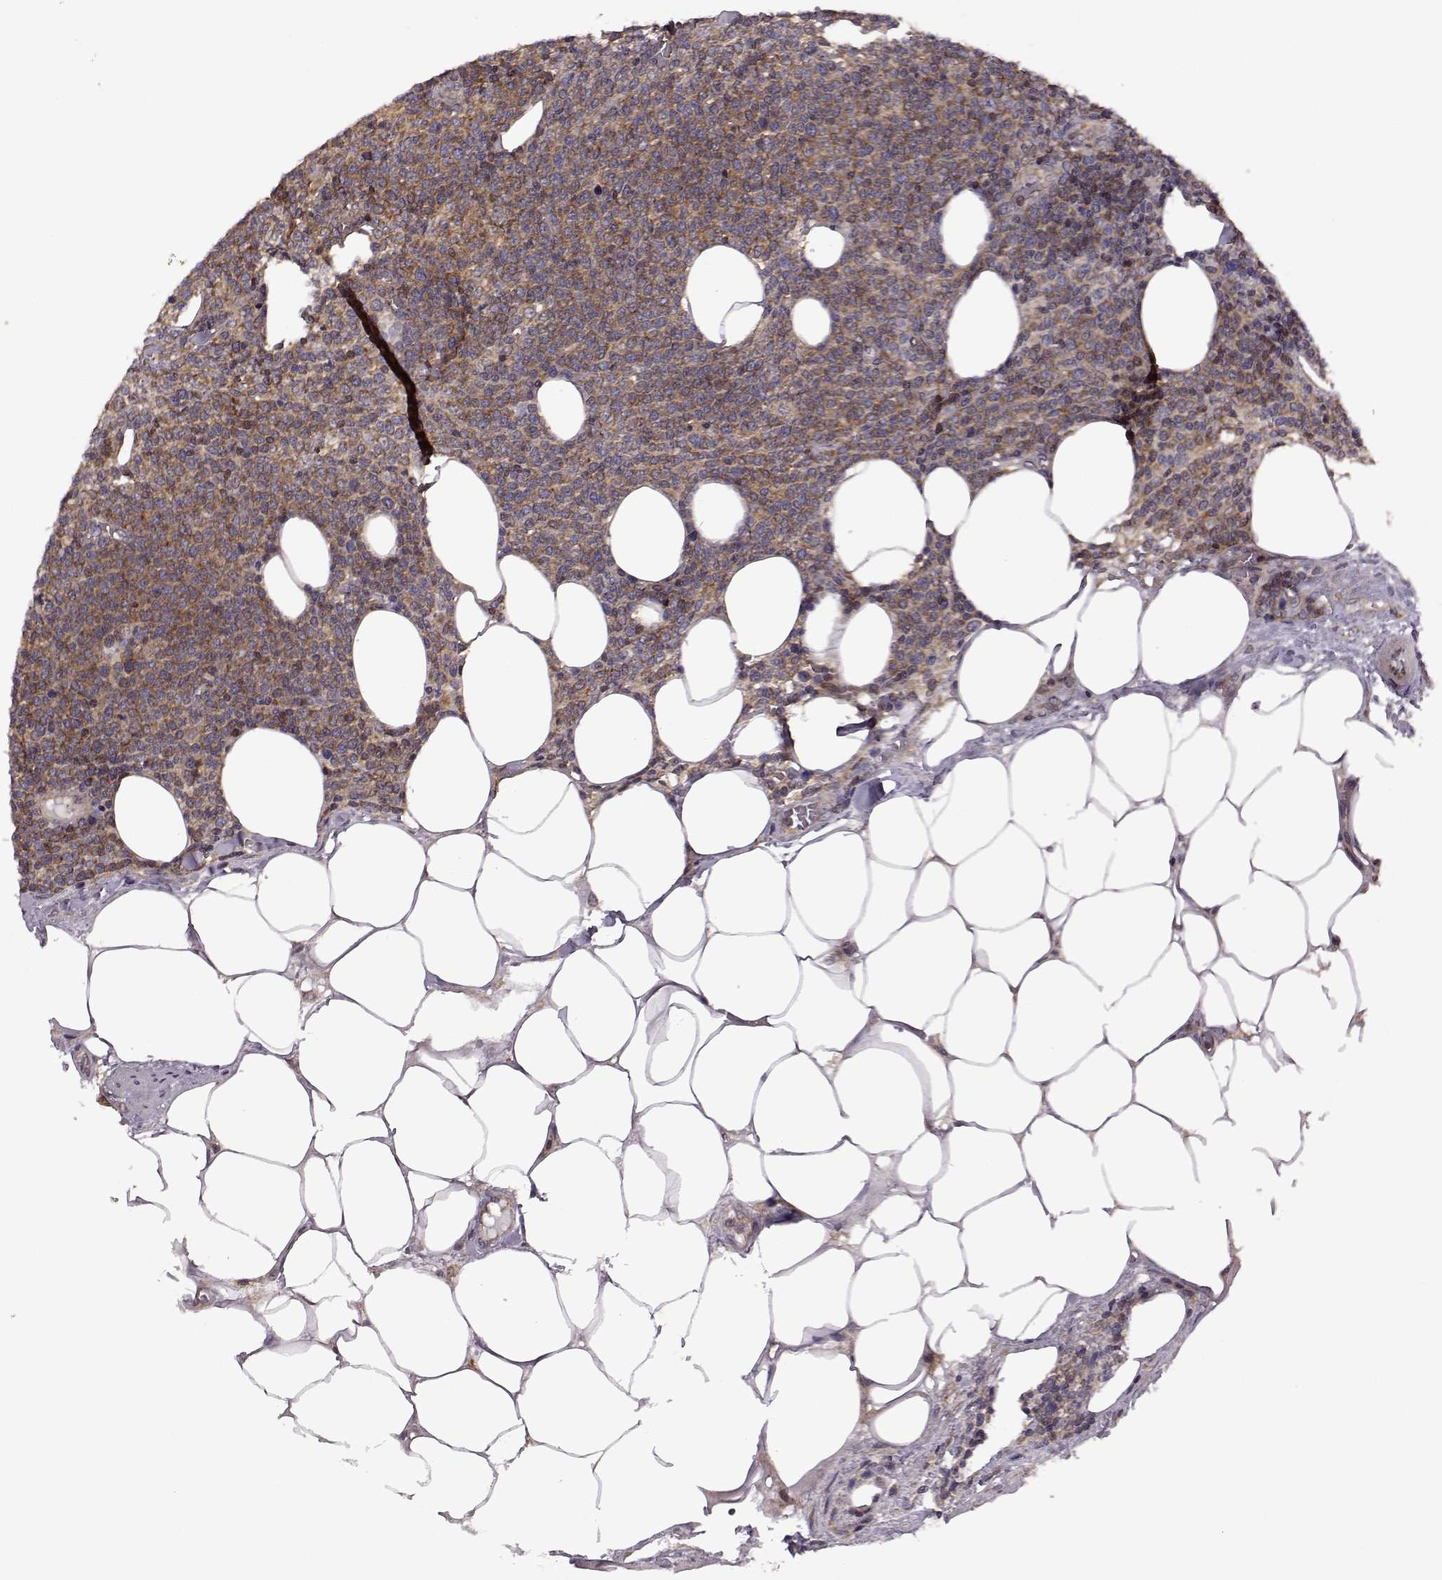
{"staining": {"intensity": "strong", "quantity": ">75%", "location": "cytoplasmic/membranous"}, "tissue": "lymphoma", "cell_type": "Tumor cells", "image_type": "cancer", "snomed": [{"axis": "morphology", "description": "Malignant lymphoma, non-Hodgkin's type, High grade"}, {"axis": "topography", "description": "Lymph node"}], "caption": "Strong cytoplasmic/membranous staining for a protein is identified in about >75% of tumor cells of malignant lymphoma, non-Hodgkin's type (high-grade) using immunohistochemistry (IHC).", "gene": "URI1", "patient": {"sex": "male", "age": 61}}